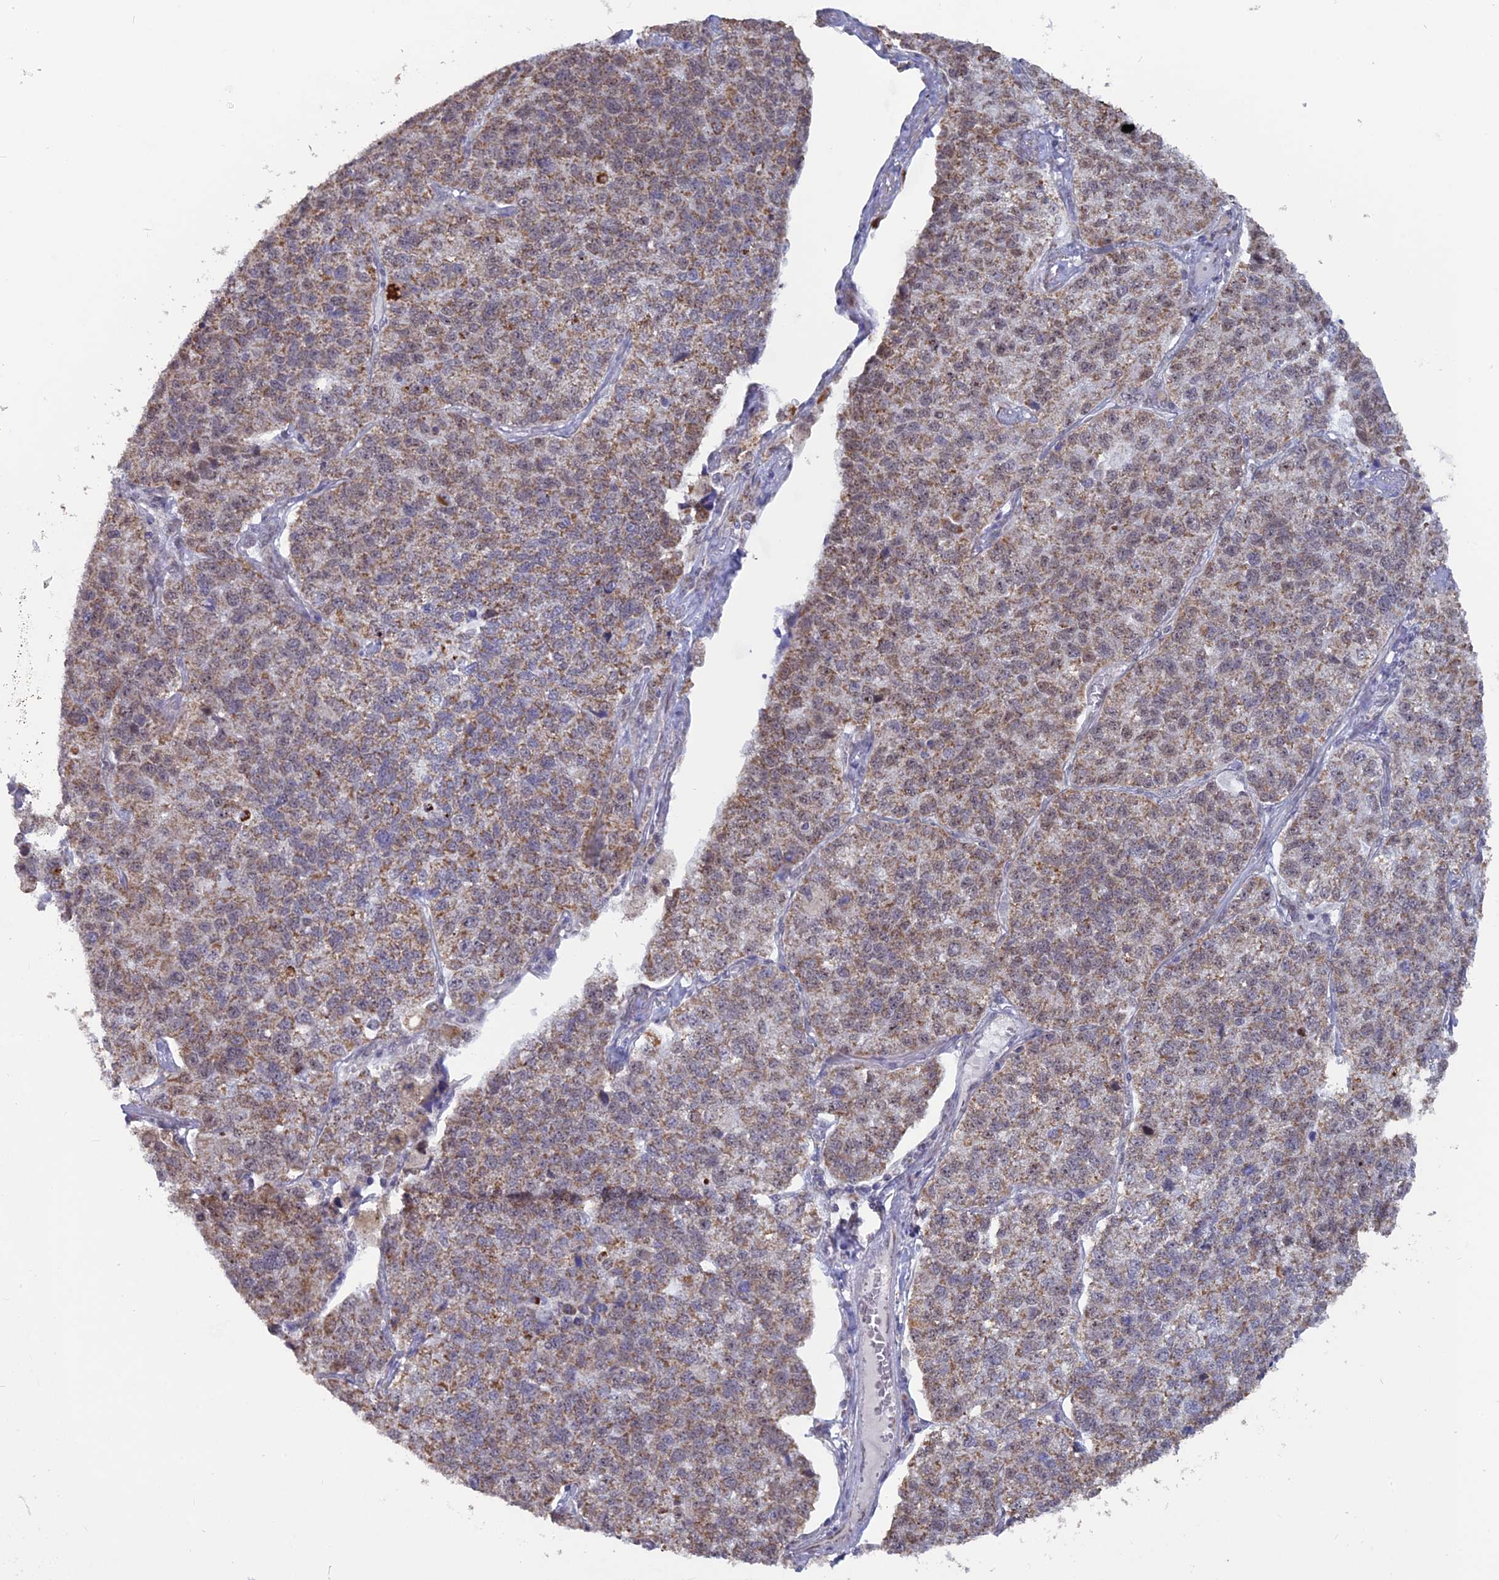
{"staining": {"intensity": "weak", "quantity": "25%-75%", "location": "cytoplasmic/membranous"}, "tissue": "lung cancer", "cell_type": "Tumor cells", "image_type": "cancer", "snomed": [{"axis": "morphology", "description": "Adenocarcinoma, NOS"}, {"axis": "topography", "description": "Lung"}], "caption": "Immunohistochemistry (IHC) of lung cancer displays low levels of weak cytoplasmic/membranous staining in approximately 25%-75% of tumor cells.", "gene": "ARHGAP40", "patient": {"sex": "male", "age": 49}}